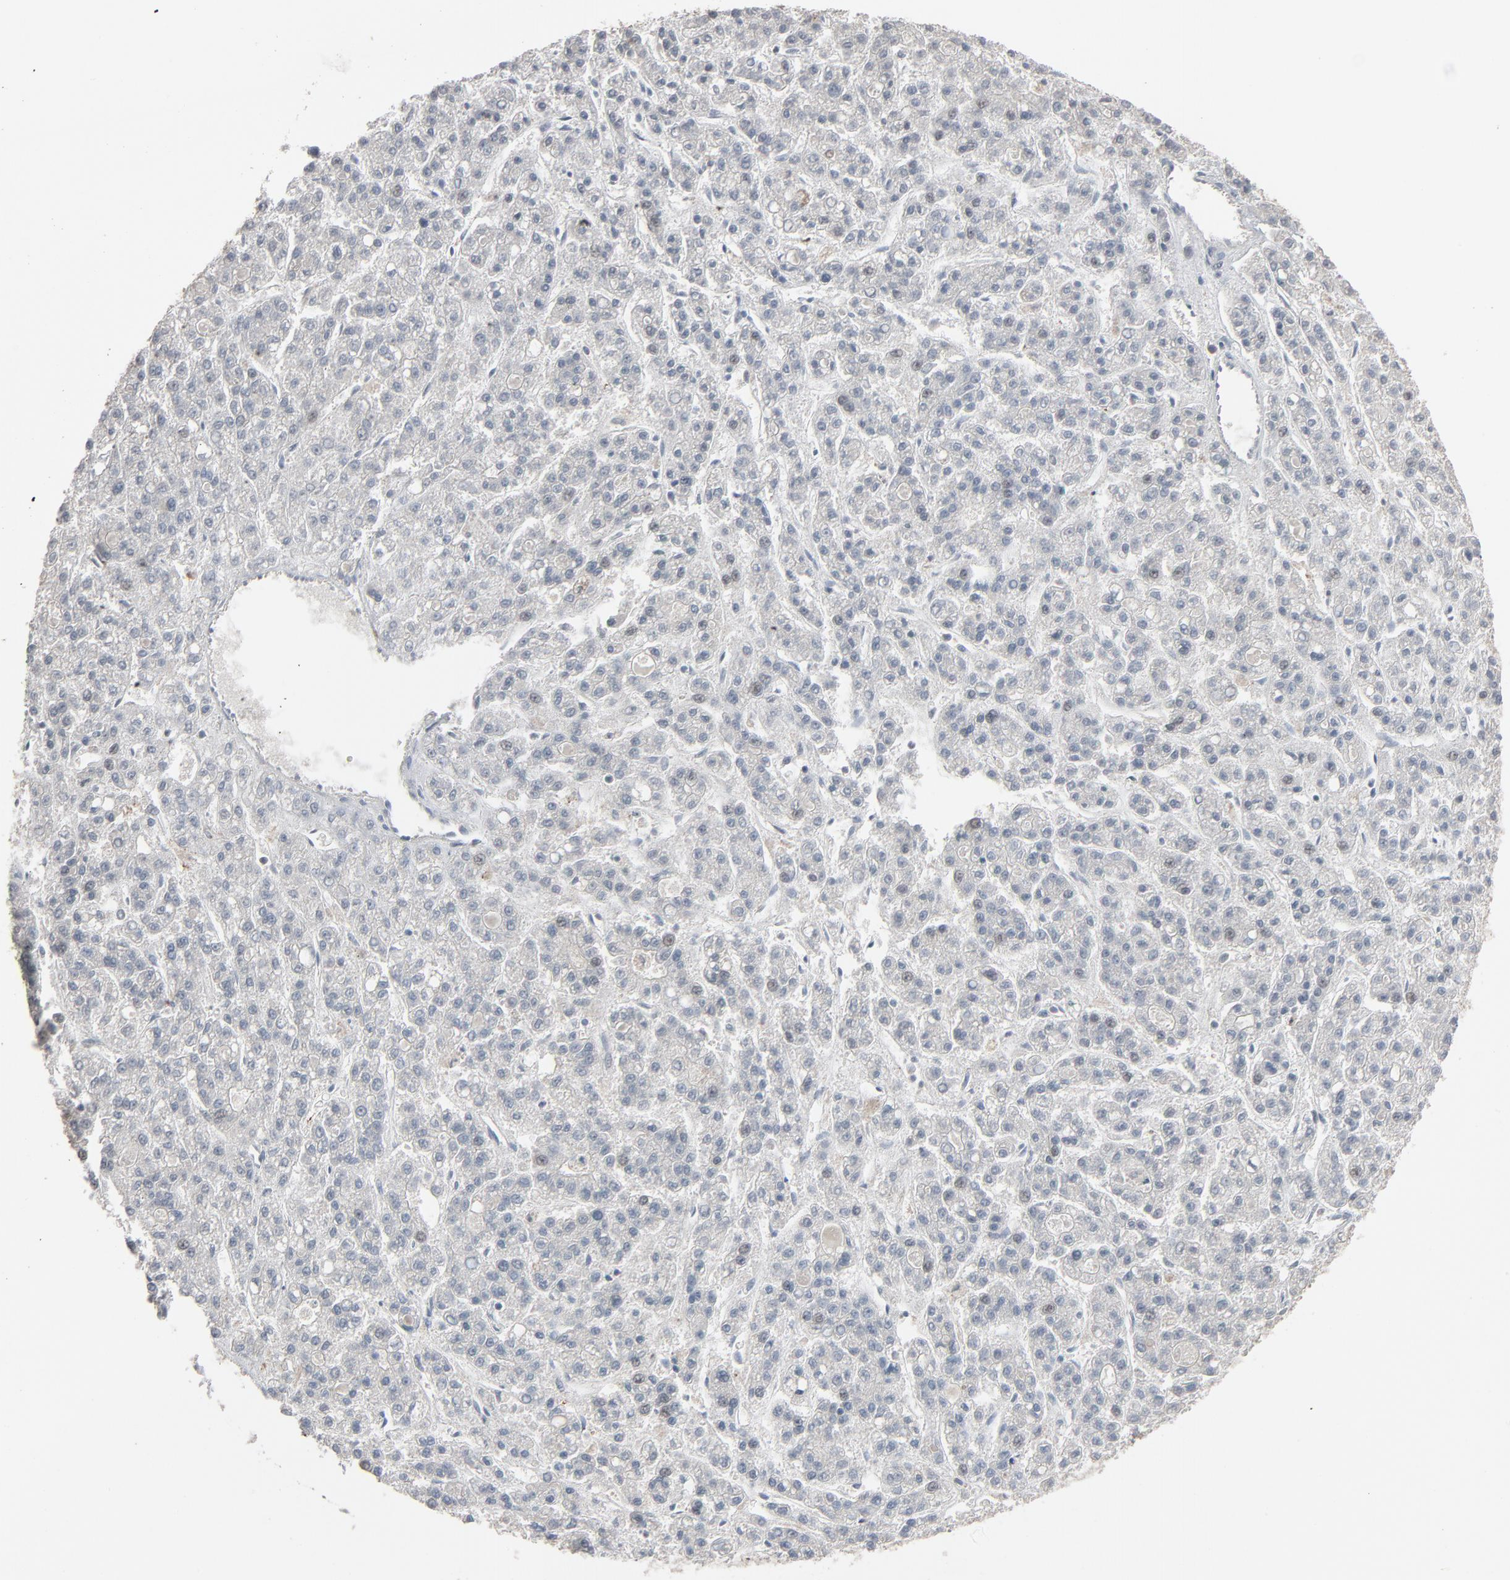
{"staining": {"intensity": "negative", "quantity": "none", "location": "none"}, "tissue": "liver cancer", "cell_type": "Tumor cells", "image_type": "cancer", "snomed": [{"axis": "morphology", "description": "Carcinoma, Hepatocellular, NOS"}, {"axis": "topography", "description": "Liver"}], "caption": "High power microscopy micrograph of an immunohistochemistry image of liver cancer, revealing no significant staining in tumor cells.", "gene": "DOCK8", "patient": {"sex": "male", "age": 70}}